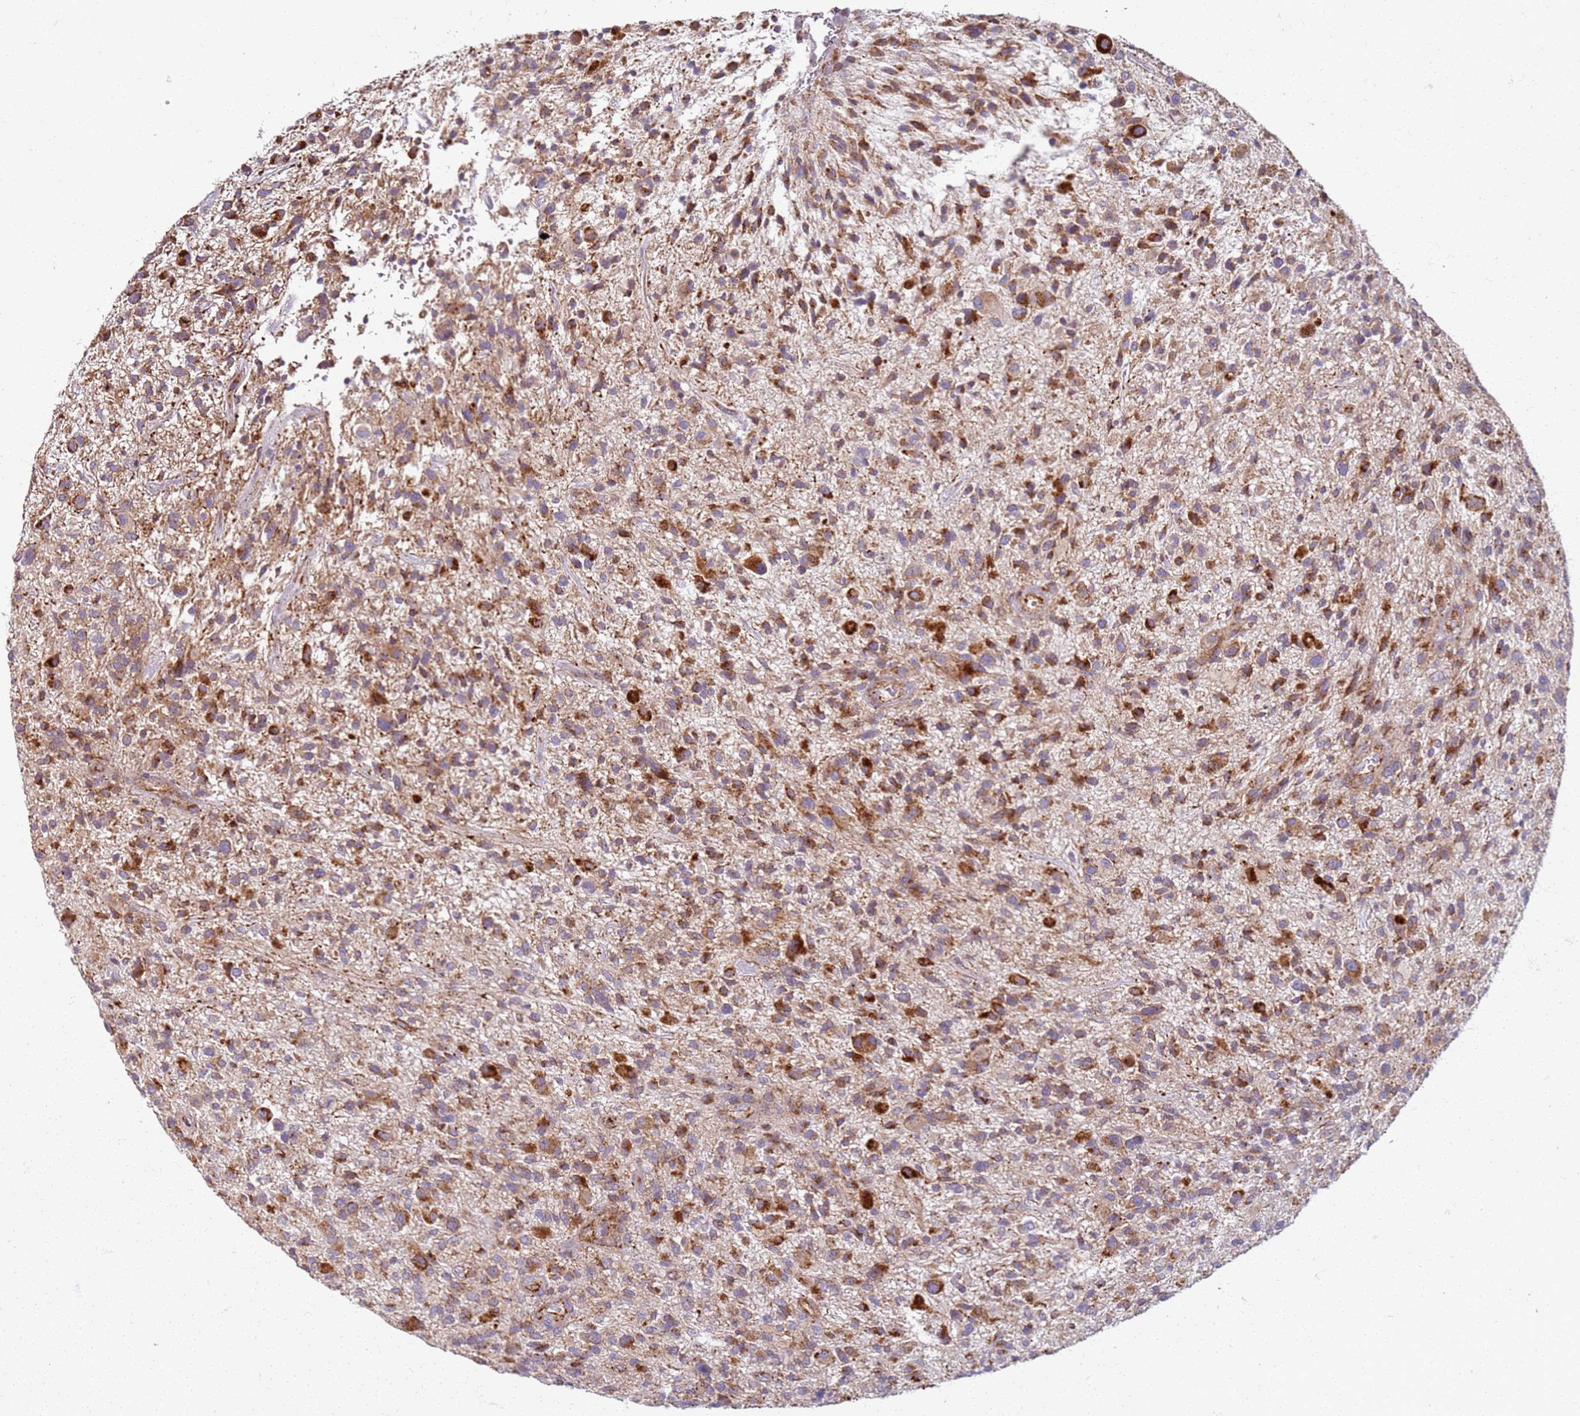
{"staining": {"intensity": "strong", "quantity": "25%-75%", "location": "cytoplasmic/membranous"}, "tissue": "glioma", "cell_type": "Tumor cells", "image_type": "cancer", "snomed": [{"axis": "morphology", "description": "Glioma, malignant, High grade"}, {"axis": "topography", "description": "Brain"}], "caption": "The histopathology image exhibits a brown stain indicating the presence of a protein in the cytoplasmic/membranous of tumor cells in glioma.", "gene": "PROKR2", "patient": {"sex": "male", "age": 47}}